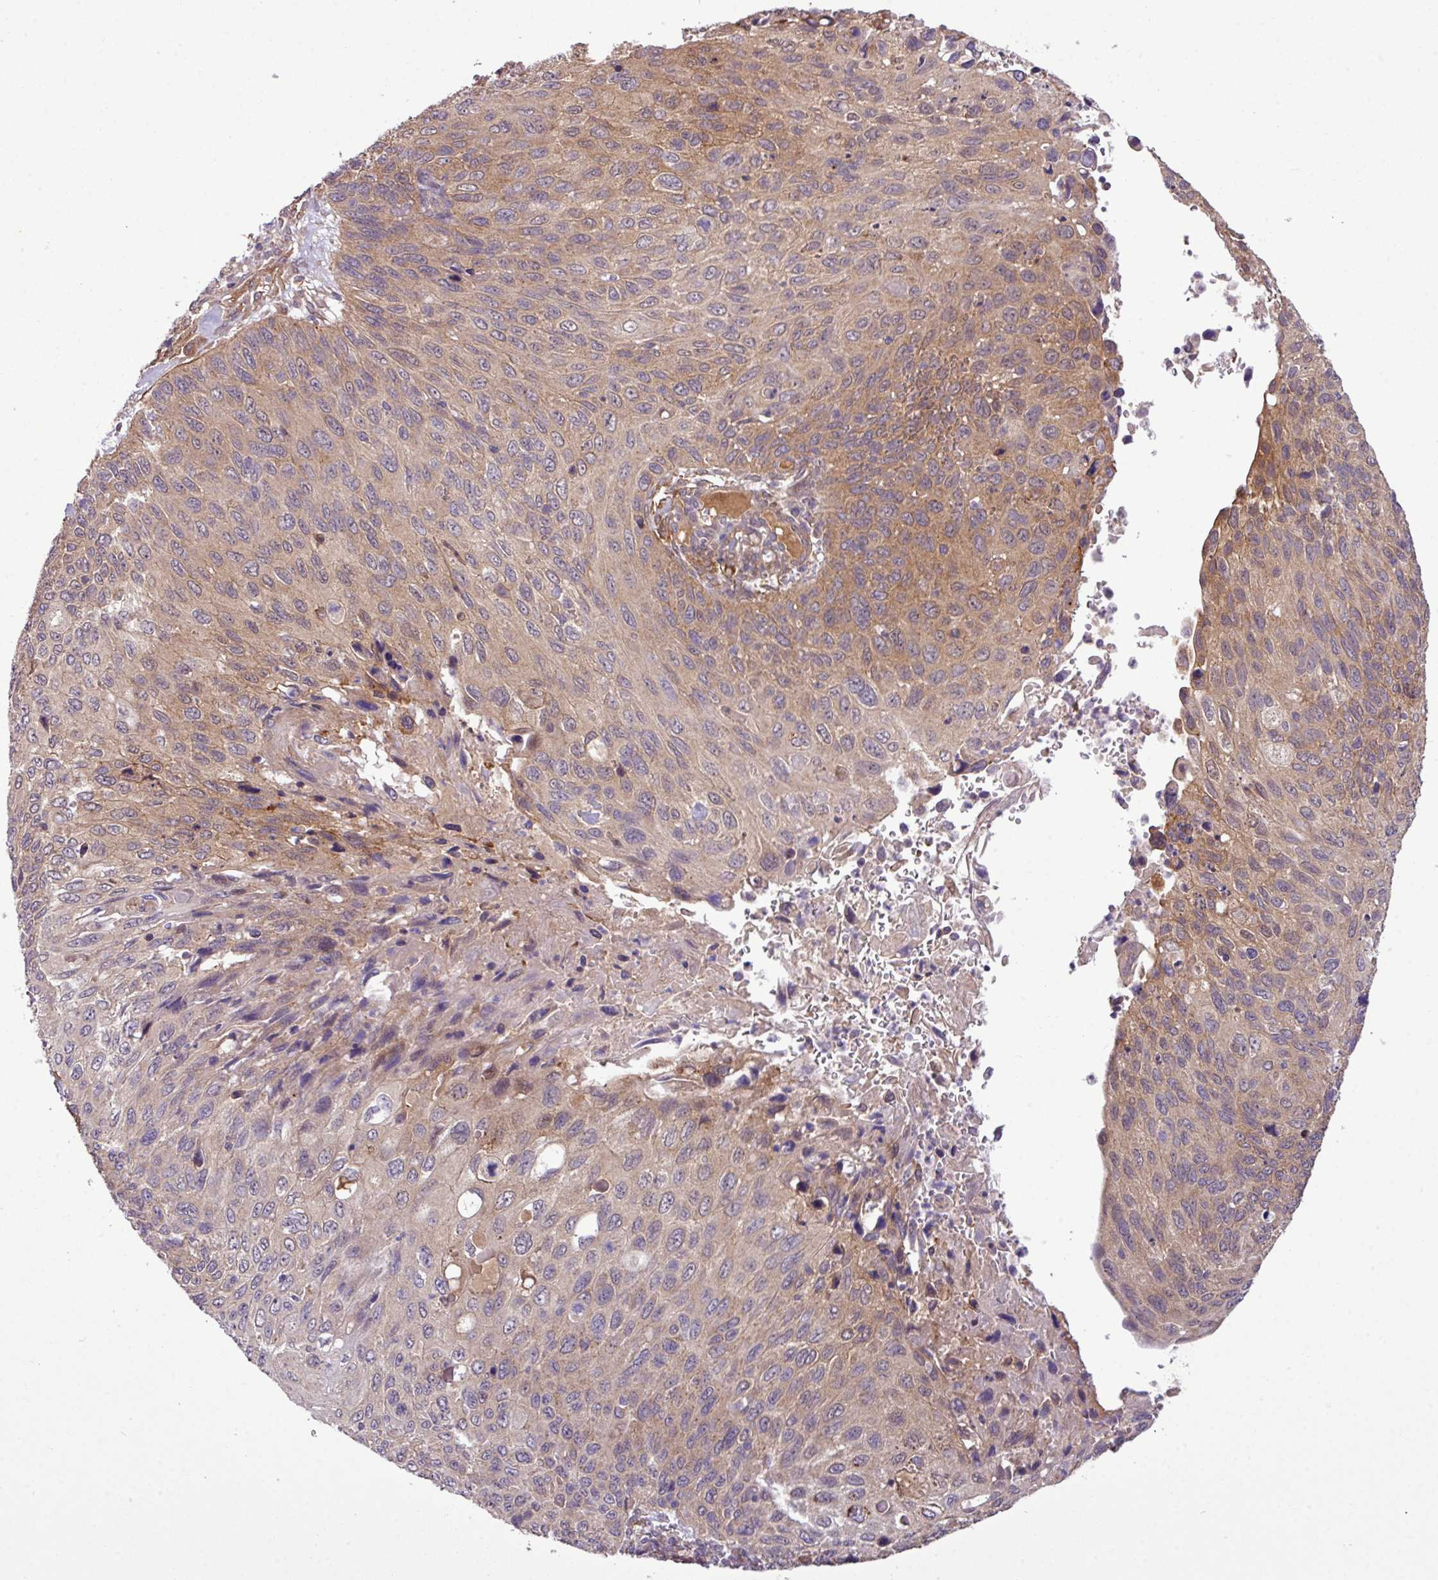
{"staining": {"intensity": "moderate", "quantity": ">75%", "location": "cytoplasmic/membranous"}, "tissue": "cervical cancer", "cell_type": "Tumor cells", "image_type": "cancer", "snomed": [{"axis": "morphology", "description": "Squamous cell carcinoma, NOS"}, {"axis": "topography", "description": "Cervix"}], "caption": "Cervical cancer tissue shows moderate cytoplasmic/membranous expression in about >75% of tumor cells The staining is performed using DAB brown chromogen to label protein expression. The nuclei are counter-stained blue using hematoxylin.", "gene": "XIAP", "patient": {"sex": "female", "age": 70}}